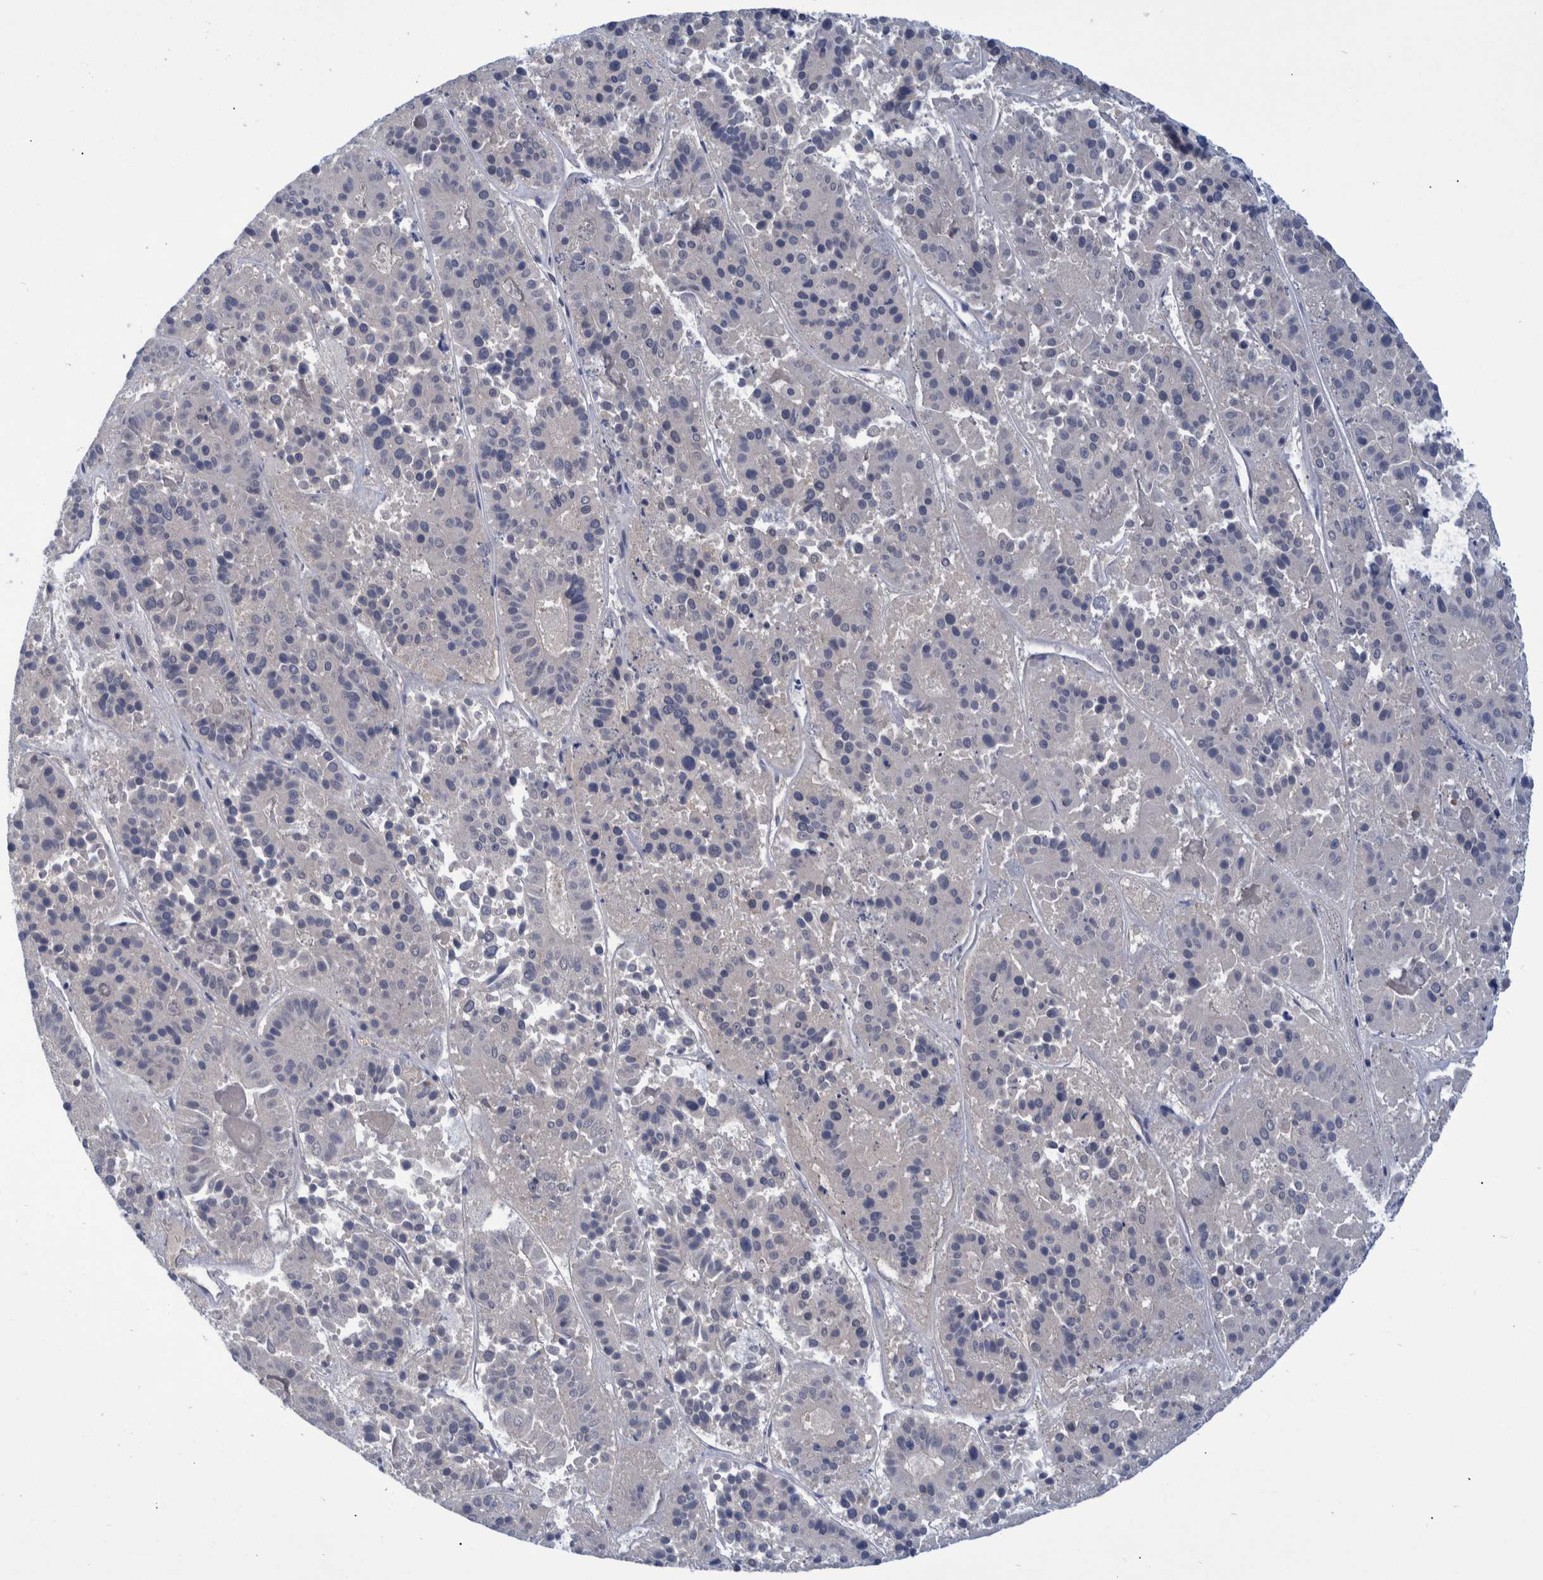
{"staining": {"intensity": "negative", "quantity": "none", "location": "none"}, "tissue": "pancreatic cancer", "cell_type": "Tumor cells", "image_type": "cancer", "snomed": [{"axis": "morphology", "description": "Adenocarcinoma, NOS"}, {"axis": "topography", "description": "Pancreas"}], "caption": "IHC photomicrograph of neoplastic tissue: pancreatic cancer stained with DAB displays no significant protein positivity in tumor cells.", "gene": "PCYT2", "patient": {"sex": "male", "age": 50}}